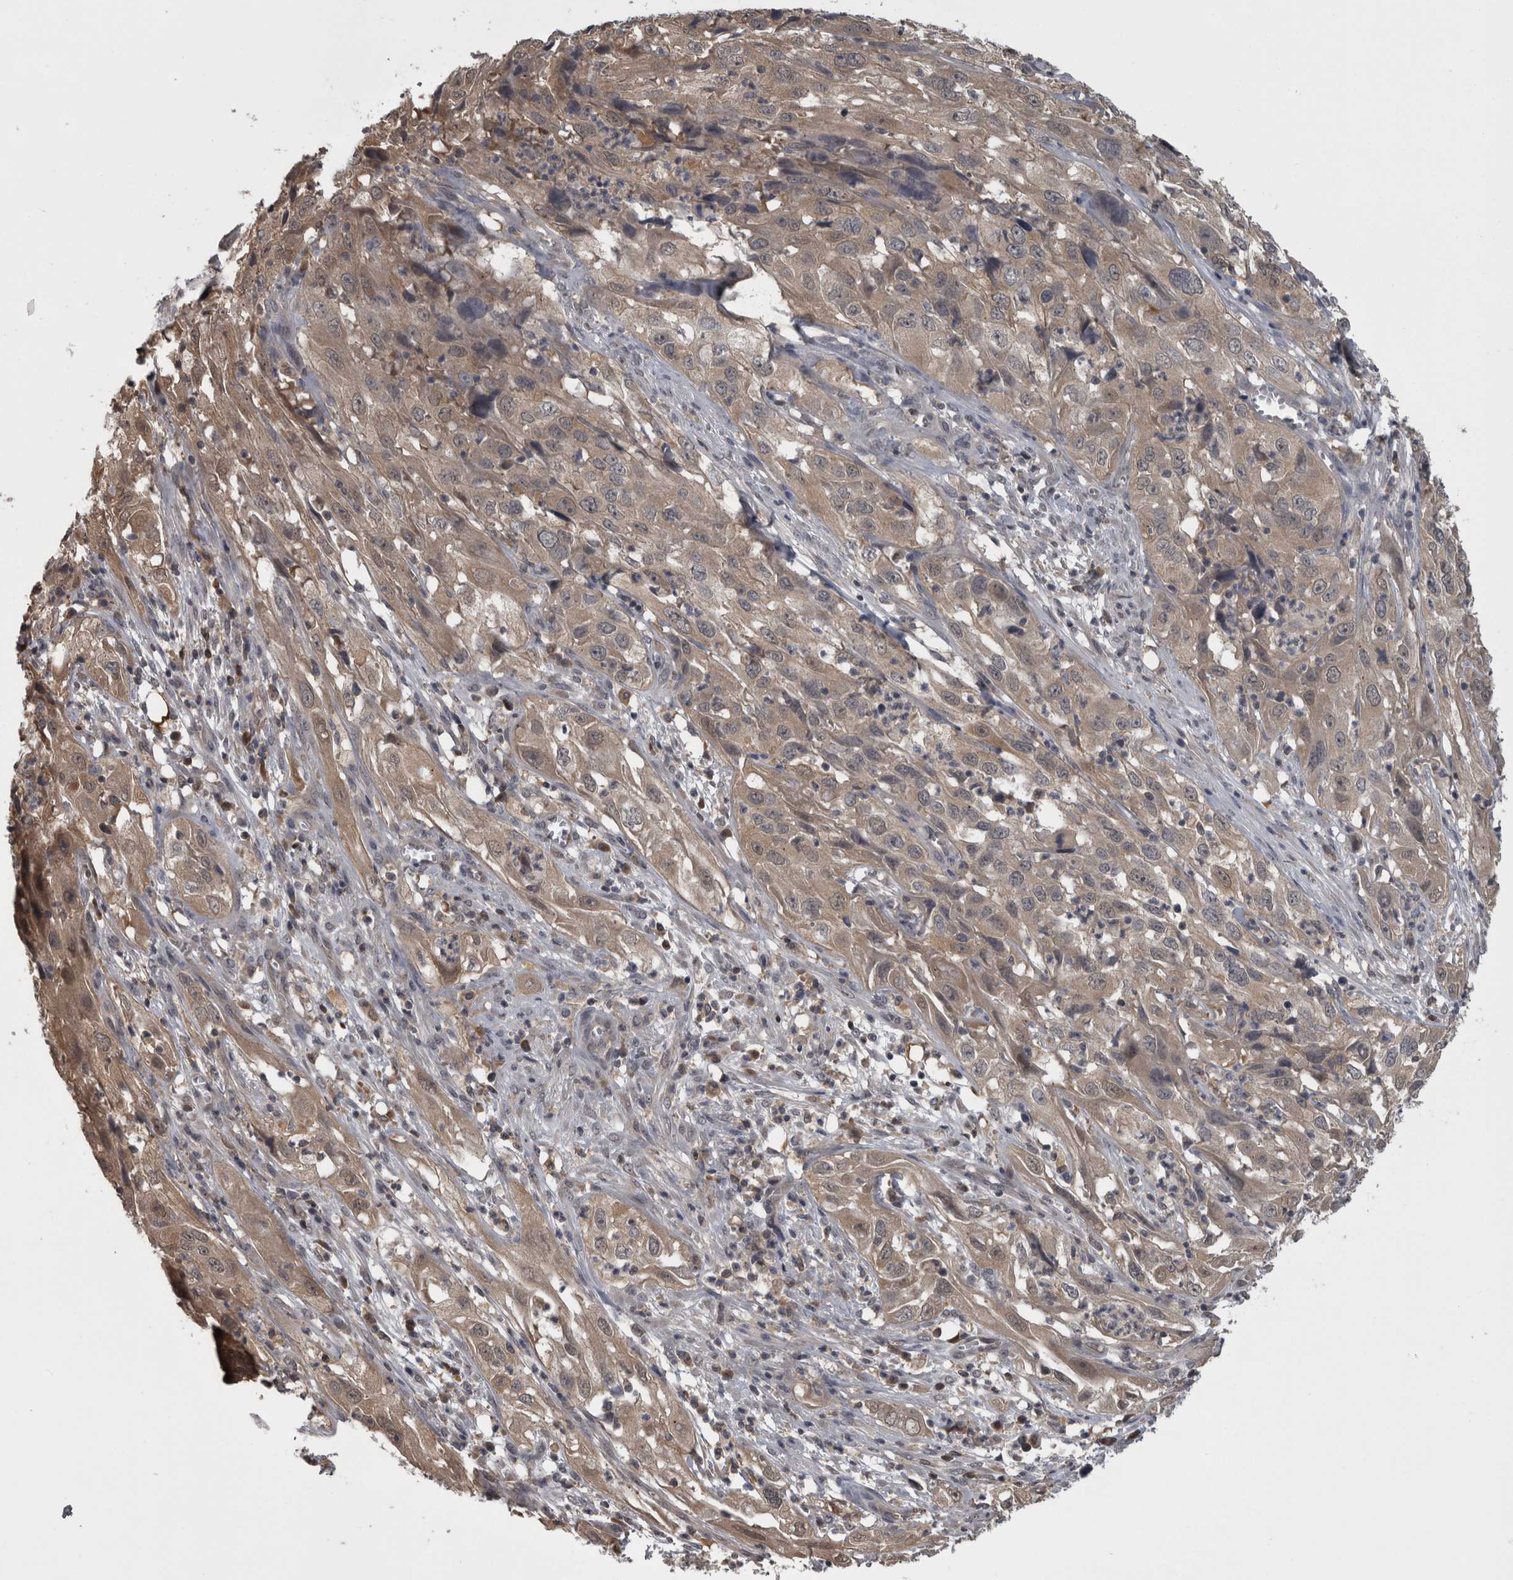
{"staining": {"intensity": "moderate", "quantity": ">75%", "location": "cytoplasmic/membranous"}, "tissue": "cervical cancer", "cell_type": "Tumor cells", "image_type": "cancer", "snomed": [{"axis": "morphology", "description": "Squamous cell carcinoma, NOS"}, {"axis": "topography", "description": "Cervix"}], "caption": "Protein positivity by IHC shows moderate cytoplasmic/membranous positivity in approximately >75% of tumor cells in cervical cancer (squamous cell carcinoma).", "gene": "APRT", "patient": {"sex": "female", "age": 32}}